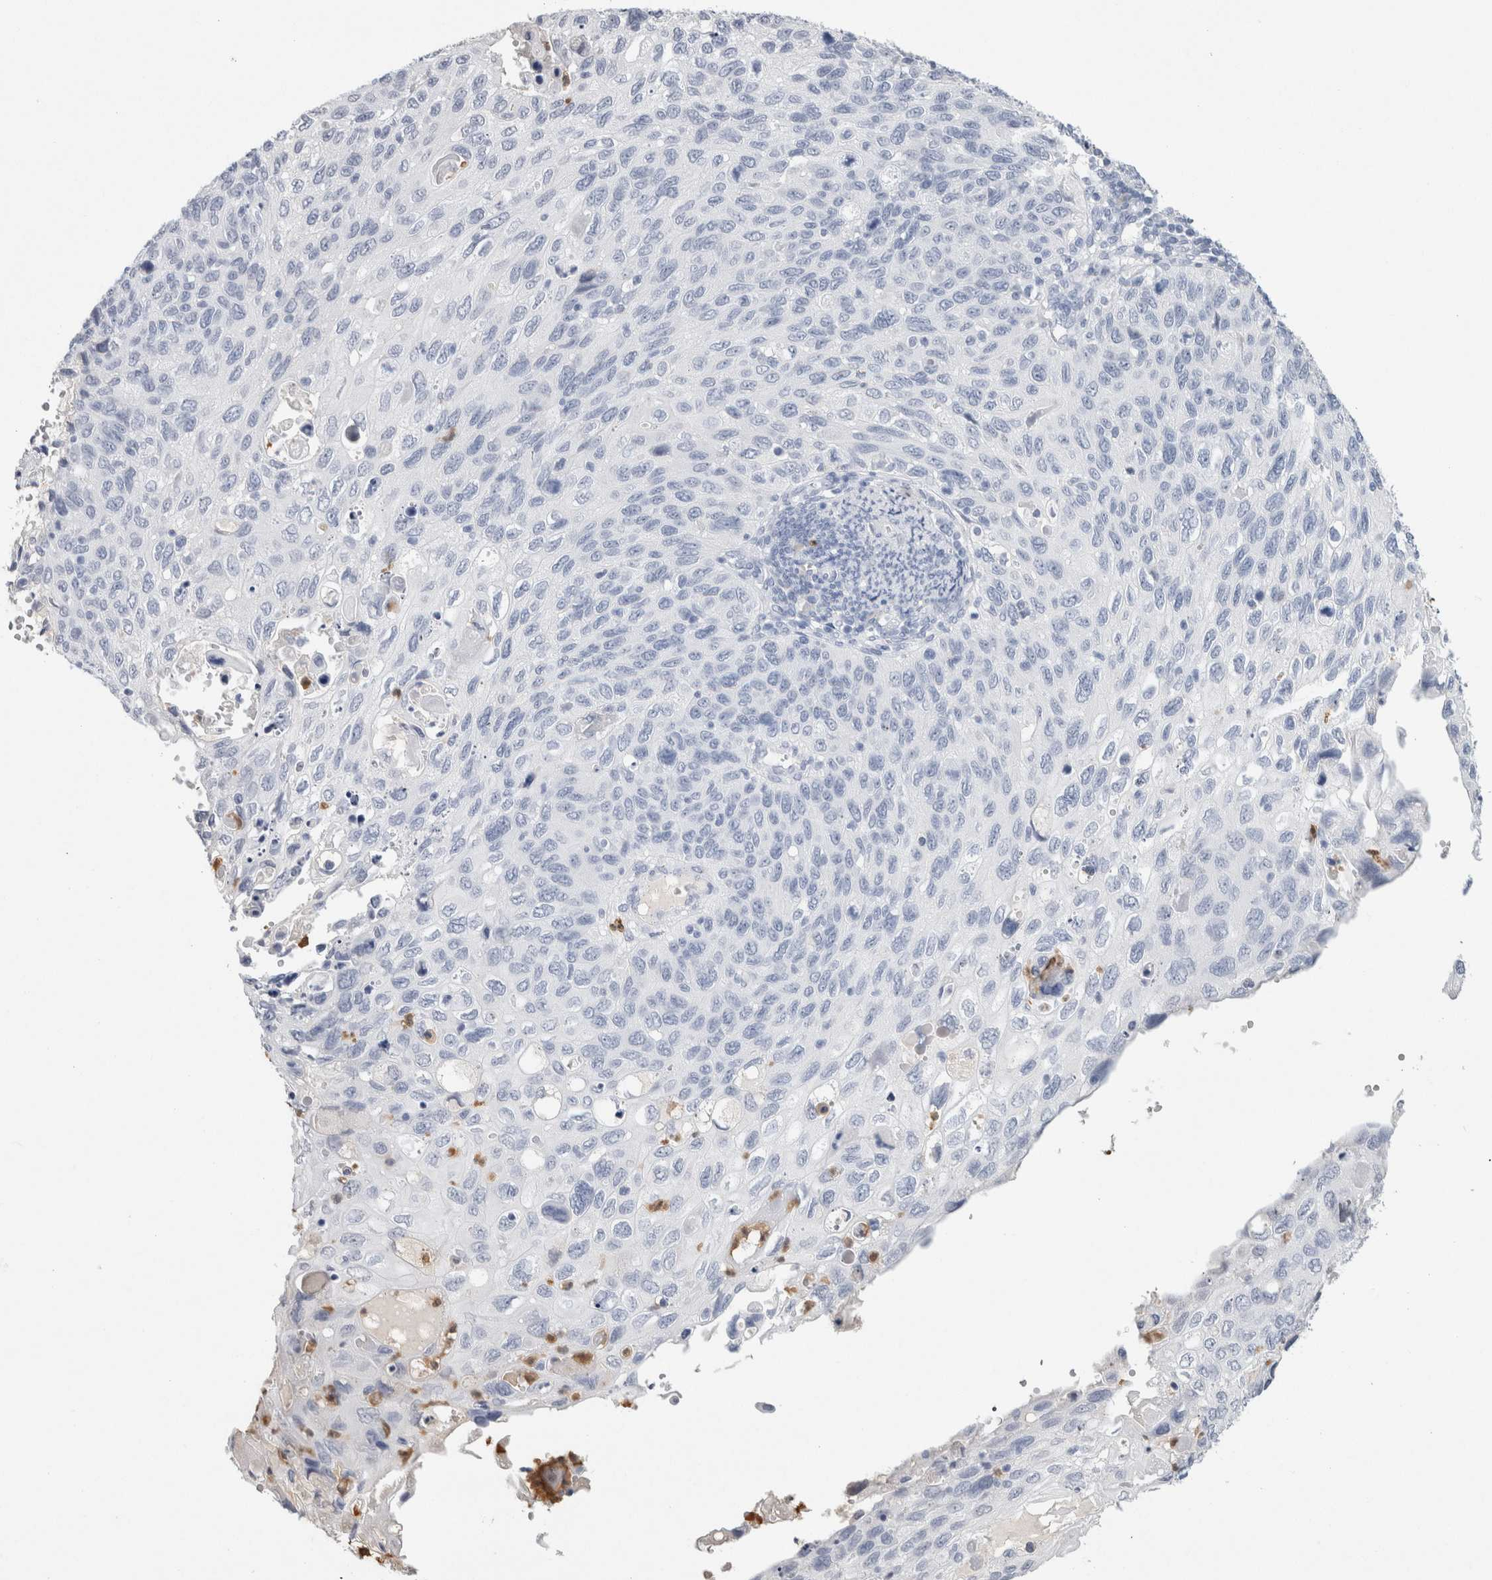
{"staining": {"intensity": "negative", "quantity": "none", "location": "none"}, "tissue": "cervical cancer", "cell_type": "Tumor cells", "image_type": "cancer", "snomed": [{"axis": "morphology", "description": "Squamous cell carcinoma, NOS"}, {"axis": "topography", "description": "Cervix"}], "caption": "Cervical squamous cell carcinoma was stained to show a protein in brown. There is no significant staining in tumor cells.", "gene": "S100A12", "patient": {"sex": "female", "age": 70}}